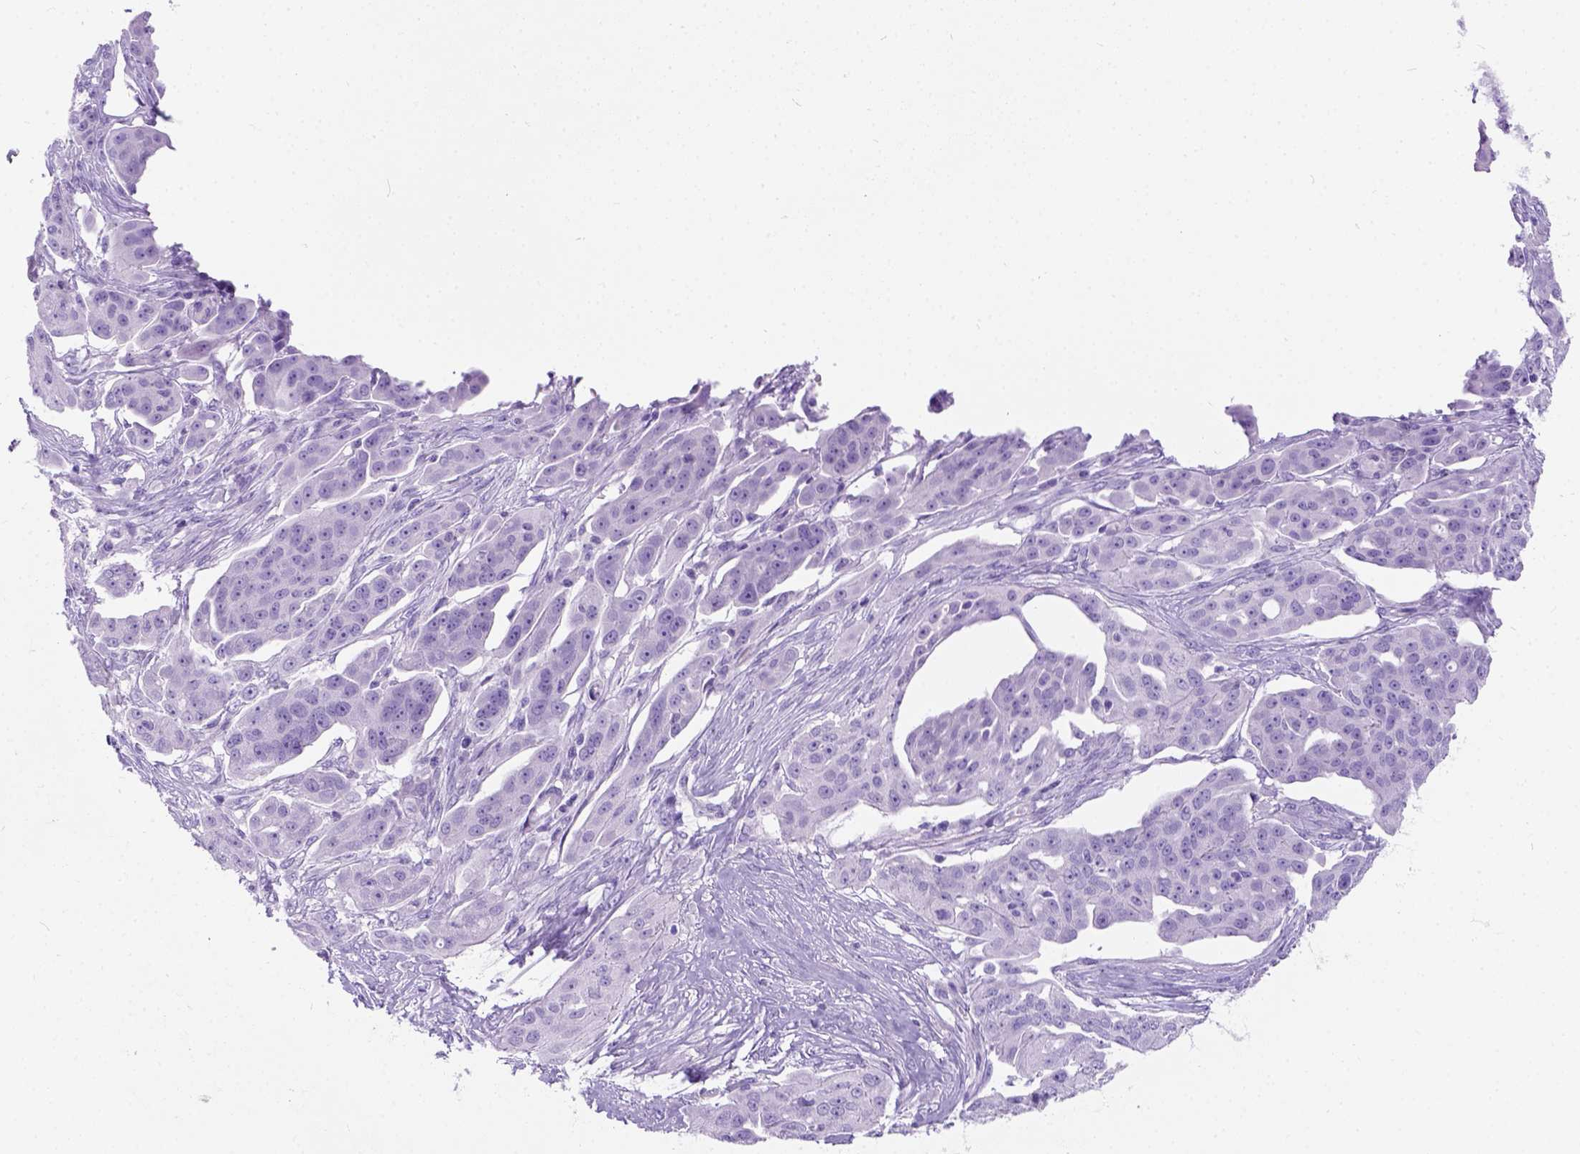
{"staining": {"intensity": "negative", "quantity": "none", "location": "none"}, "tissue": "ovarian cancer", "cell_type": "Tumor cells", "image_type": "cancer", "snomed": [{"axis": "morphology", "description": "Carcinoma, endometroid"}, {"axis": "topography", "description": "Ovary"}], "caption": "Human ovarian cancer (endometroid carcinoma) stained for a protein using IHC demonstrates no positivity in tumor cells.", "gene": "C7orf57", "patient": {"sex": "female", "age": 70}}